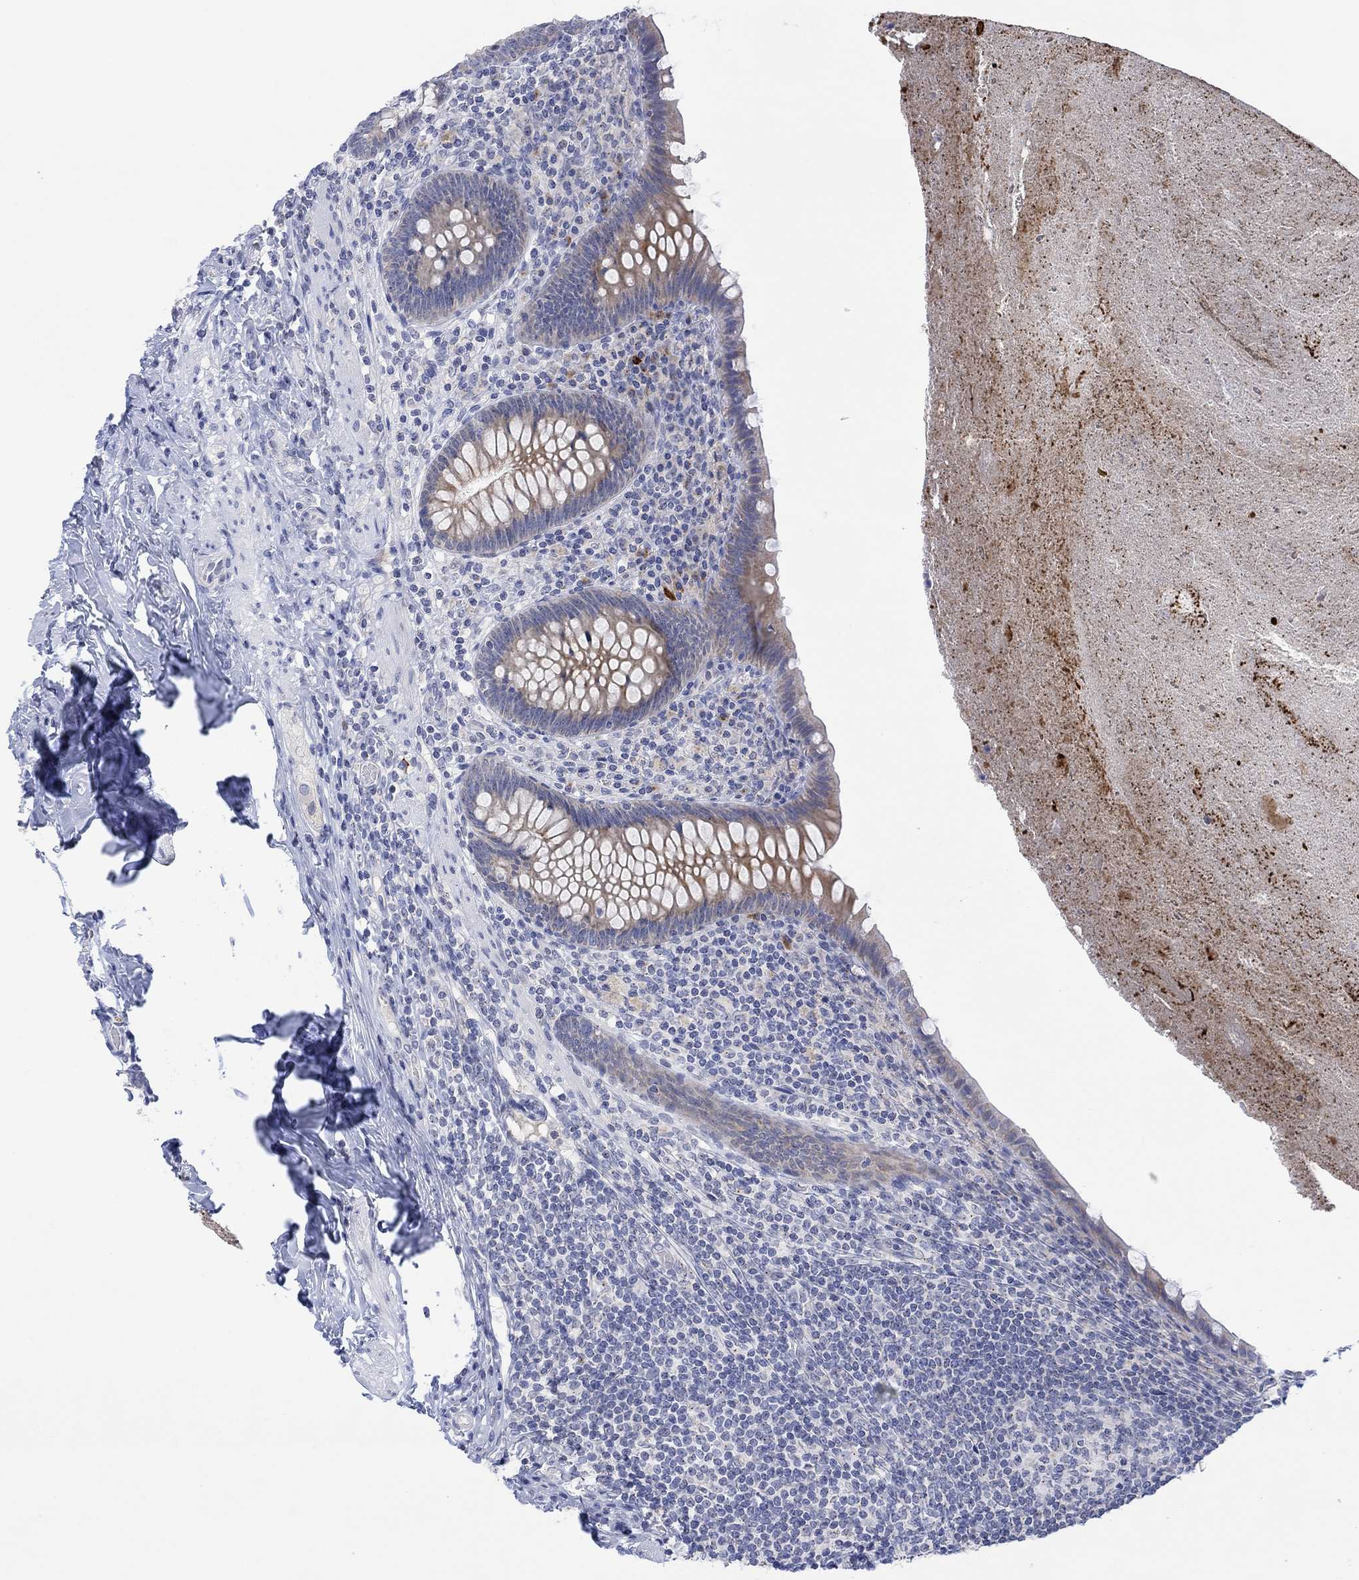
{"staining": {"intensity": "moderate", "quantity": "25%-75%", "location": "cytoplasmic/membranous"}, "tissue": "appendix", "cell_type": "Glandular cells", "image_type": "normal", "snomed": [{"axis": "morphology", "description": "Normal tissue, NOS"}, {"axis": "topography", "description": "Appendix"}], "caption": "This photomicrograph reveals unremarkable appendix stained with immunohistochemistry (IHC) to label a protein in brown. The cytoplasmic/membranous of glandular cells show moderate positivity for the protein. Nuclei are counter-stained blue.", "gene": "DCX", "patient": {"sex": "male", "age": 47}}